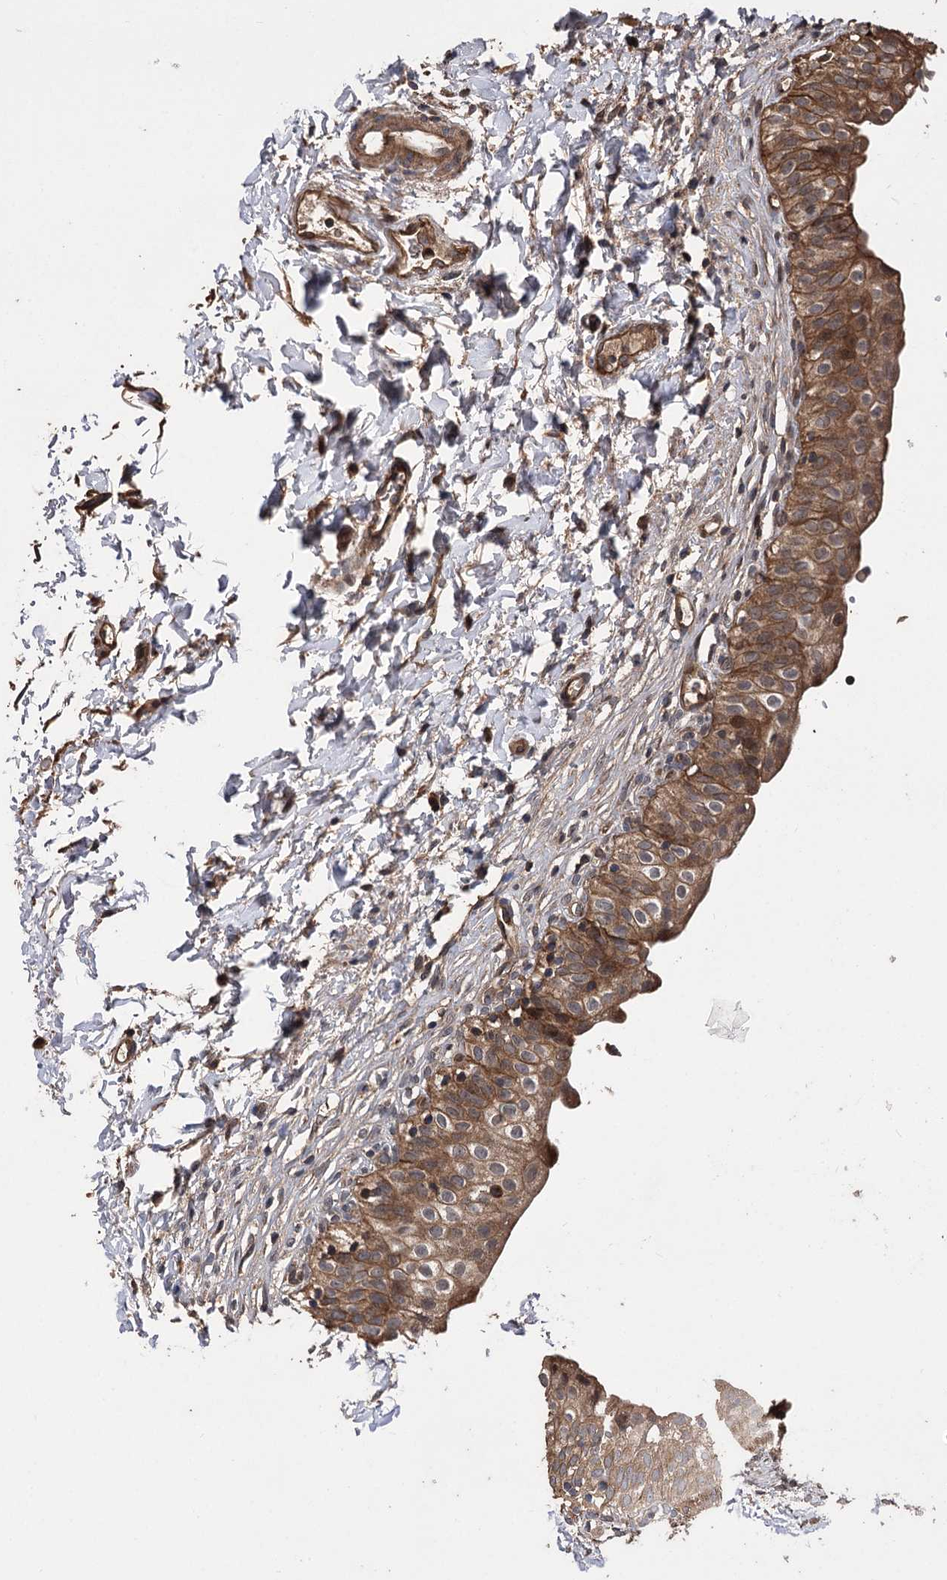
{"staining": {"intensity": "strong", "quantity": ">75%", "location": "cytoplasmic/membranous"}, "tissue": "urinary bladder", "cell_type": "Urothelial cells", "image_type": "normal", "snomed": [{"axis": "morphology", "description": "Normal tissue, NOS"}, {"axis": "topography", "description": "Urinary bladder"}], "caption": "A high-resolution photomicrograph shows immunohistochemistry (IHC) staining of unremarkable urinary bladder, which reveals strong cytoplasmic/membranous staining in approximately >75% of urothelial cells.", "gene": "RASSF3", "patient": {"sex": "male", "age": 55}}